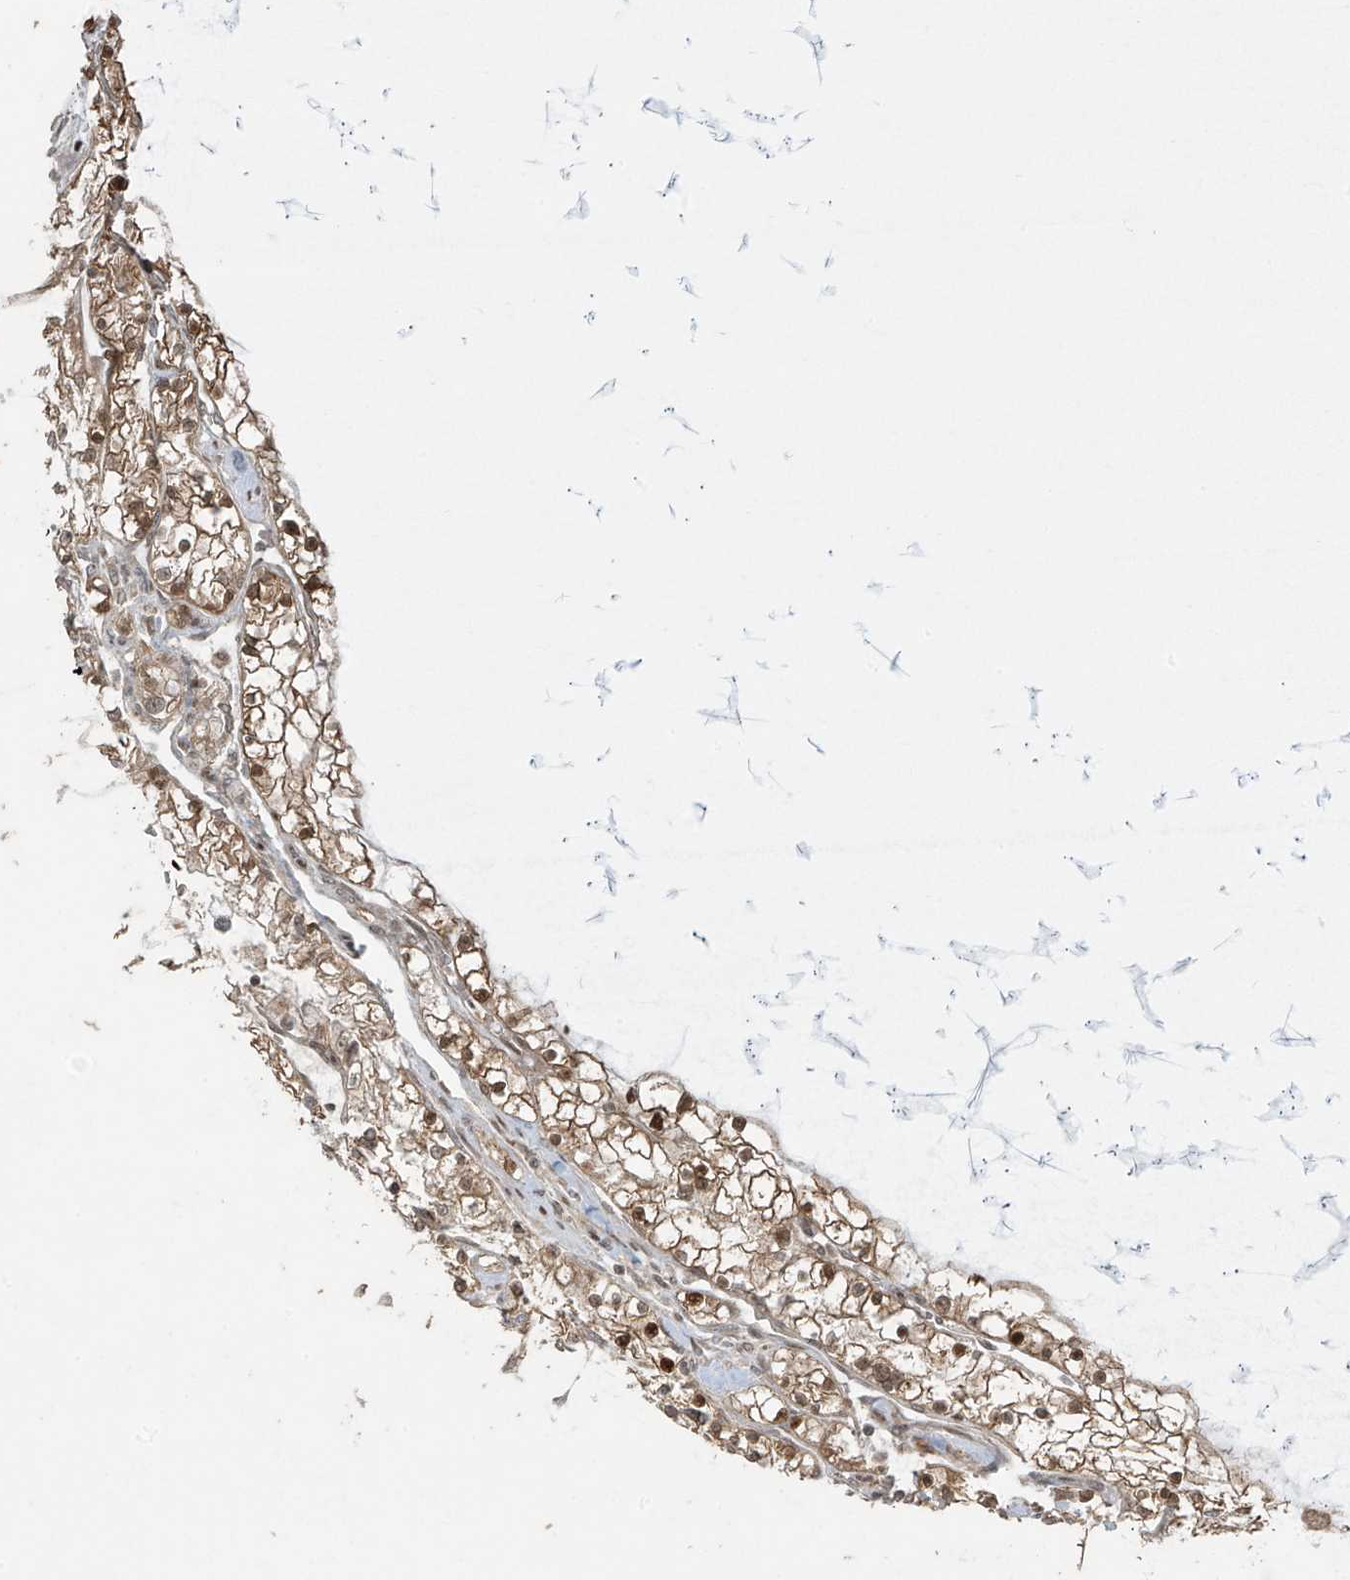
{"staining": {"intensity": "moderate", "quantity": ">75%", "location": "cytoplasmic/membranous,nuclear"}, "tissue": "renal cancer", "cell_type": "Tumor cells", "image_type": "cancer", "snomed": [{"axis": "morphology", "description": "Normal tissue, NOS"}, {"axis": "morphology", "description": "Adenocarcinoma, NOS"}, {"axis": "topography", "description": "Kidney"}], "caption": "Immunohistochemical staining of adenocarcinoma (renal) demonstrates medium levels of moderate cytoplasmic/membranous and nuclear protein staining in approximately >75% of tumor cells.", "gene": "TTC22", "patient": {"sex": "male", "age": 68}}